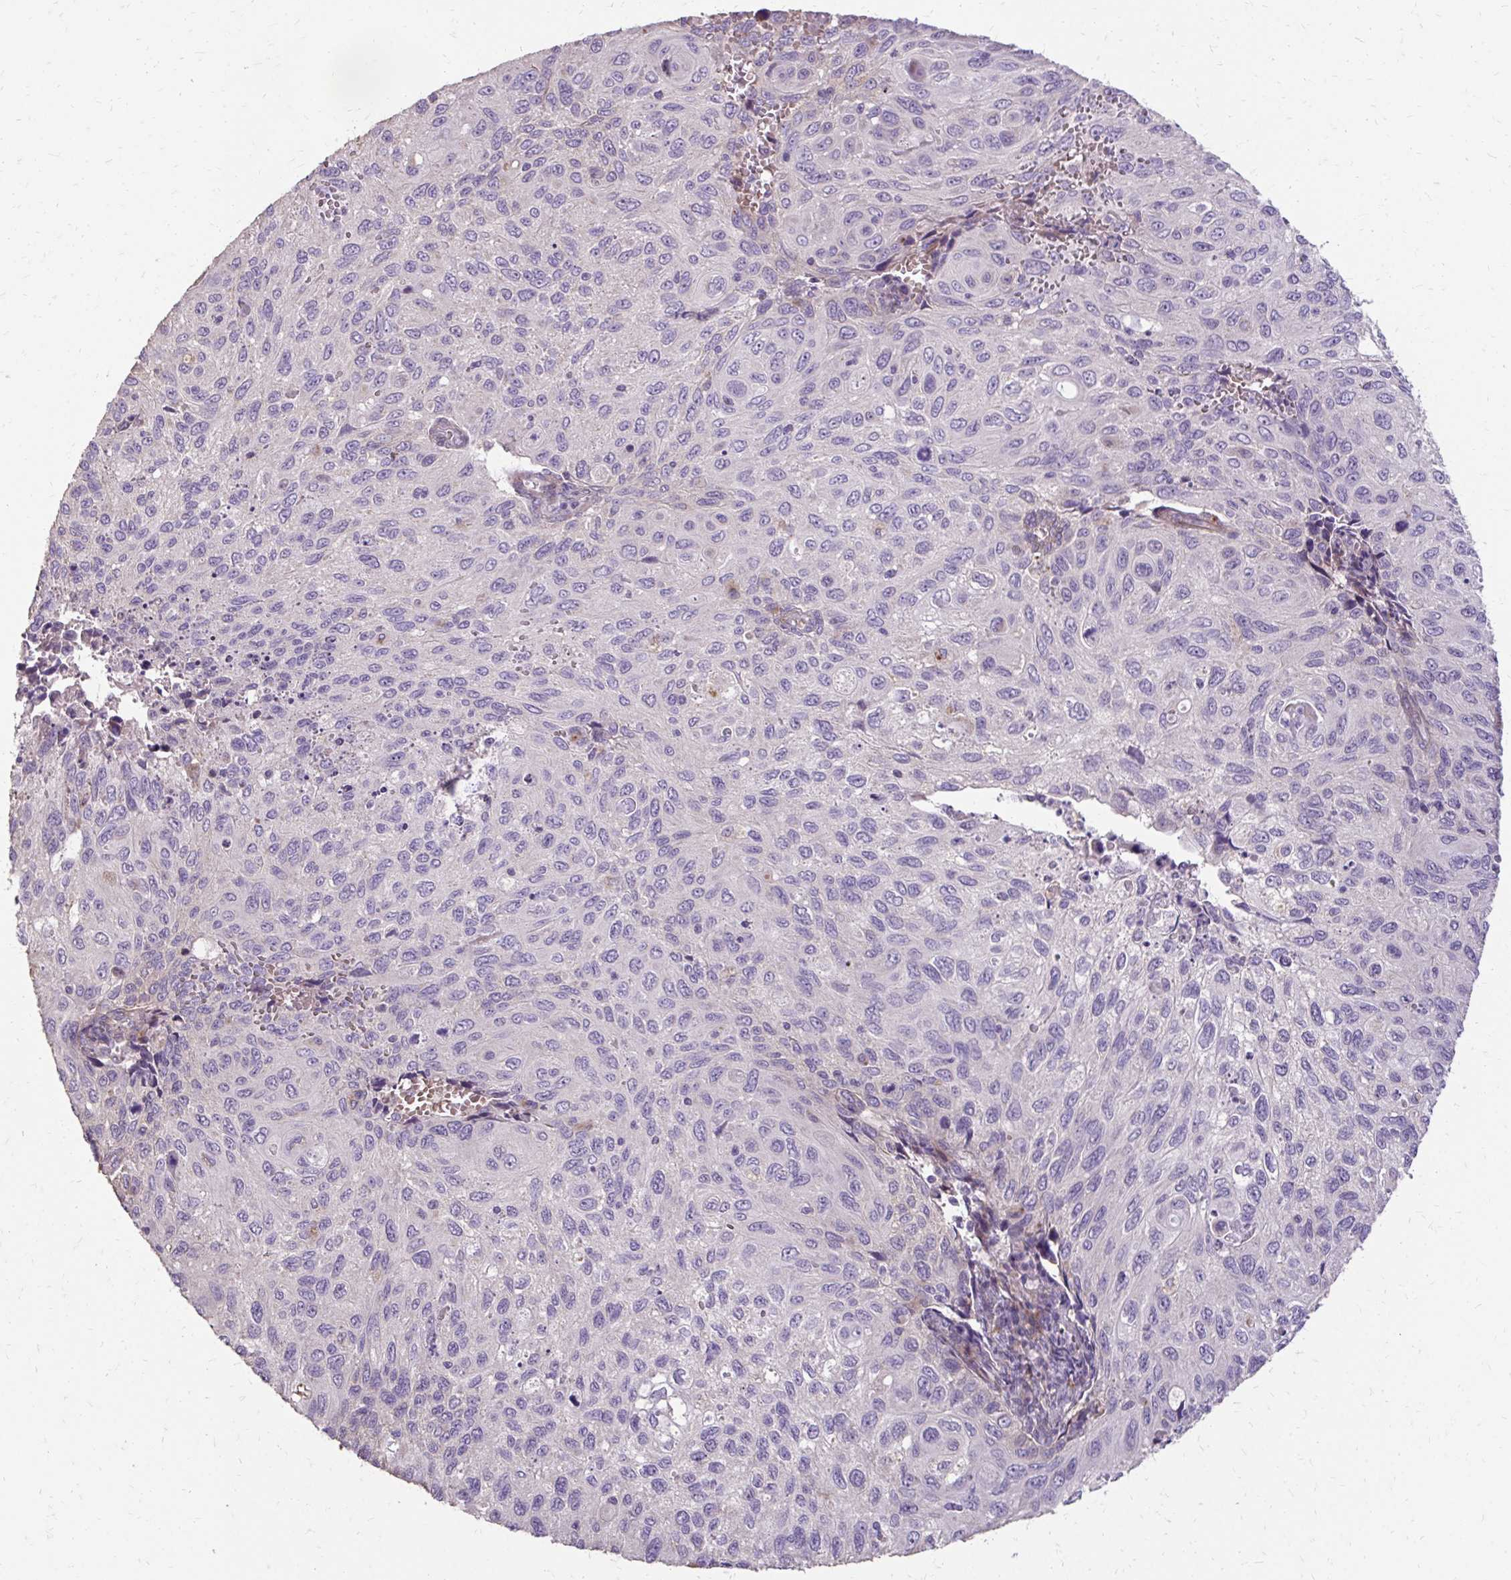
{"staining": {"intensity": "negative", "quantity": "none", "location": "none"}, "tissue": "cervical cancer", "cell_type": "Tumor cells", "image_type": "cancer", "snomed": [{"axis": "morphology", "description": "Squamous cell carcinoma, NOS"}, {"axis": "topography", "description": "Cervix"}], "caption": "The histopathology image displays no significant expression in tumor cells of cervical cancer (squamous cell carcinoma).", "gene": "MYORG", "patient": {"sex": "female", "age": 70}}